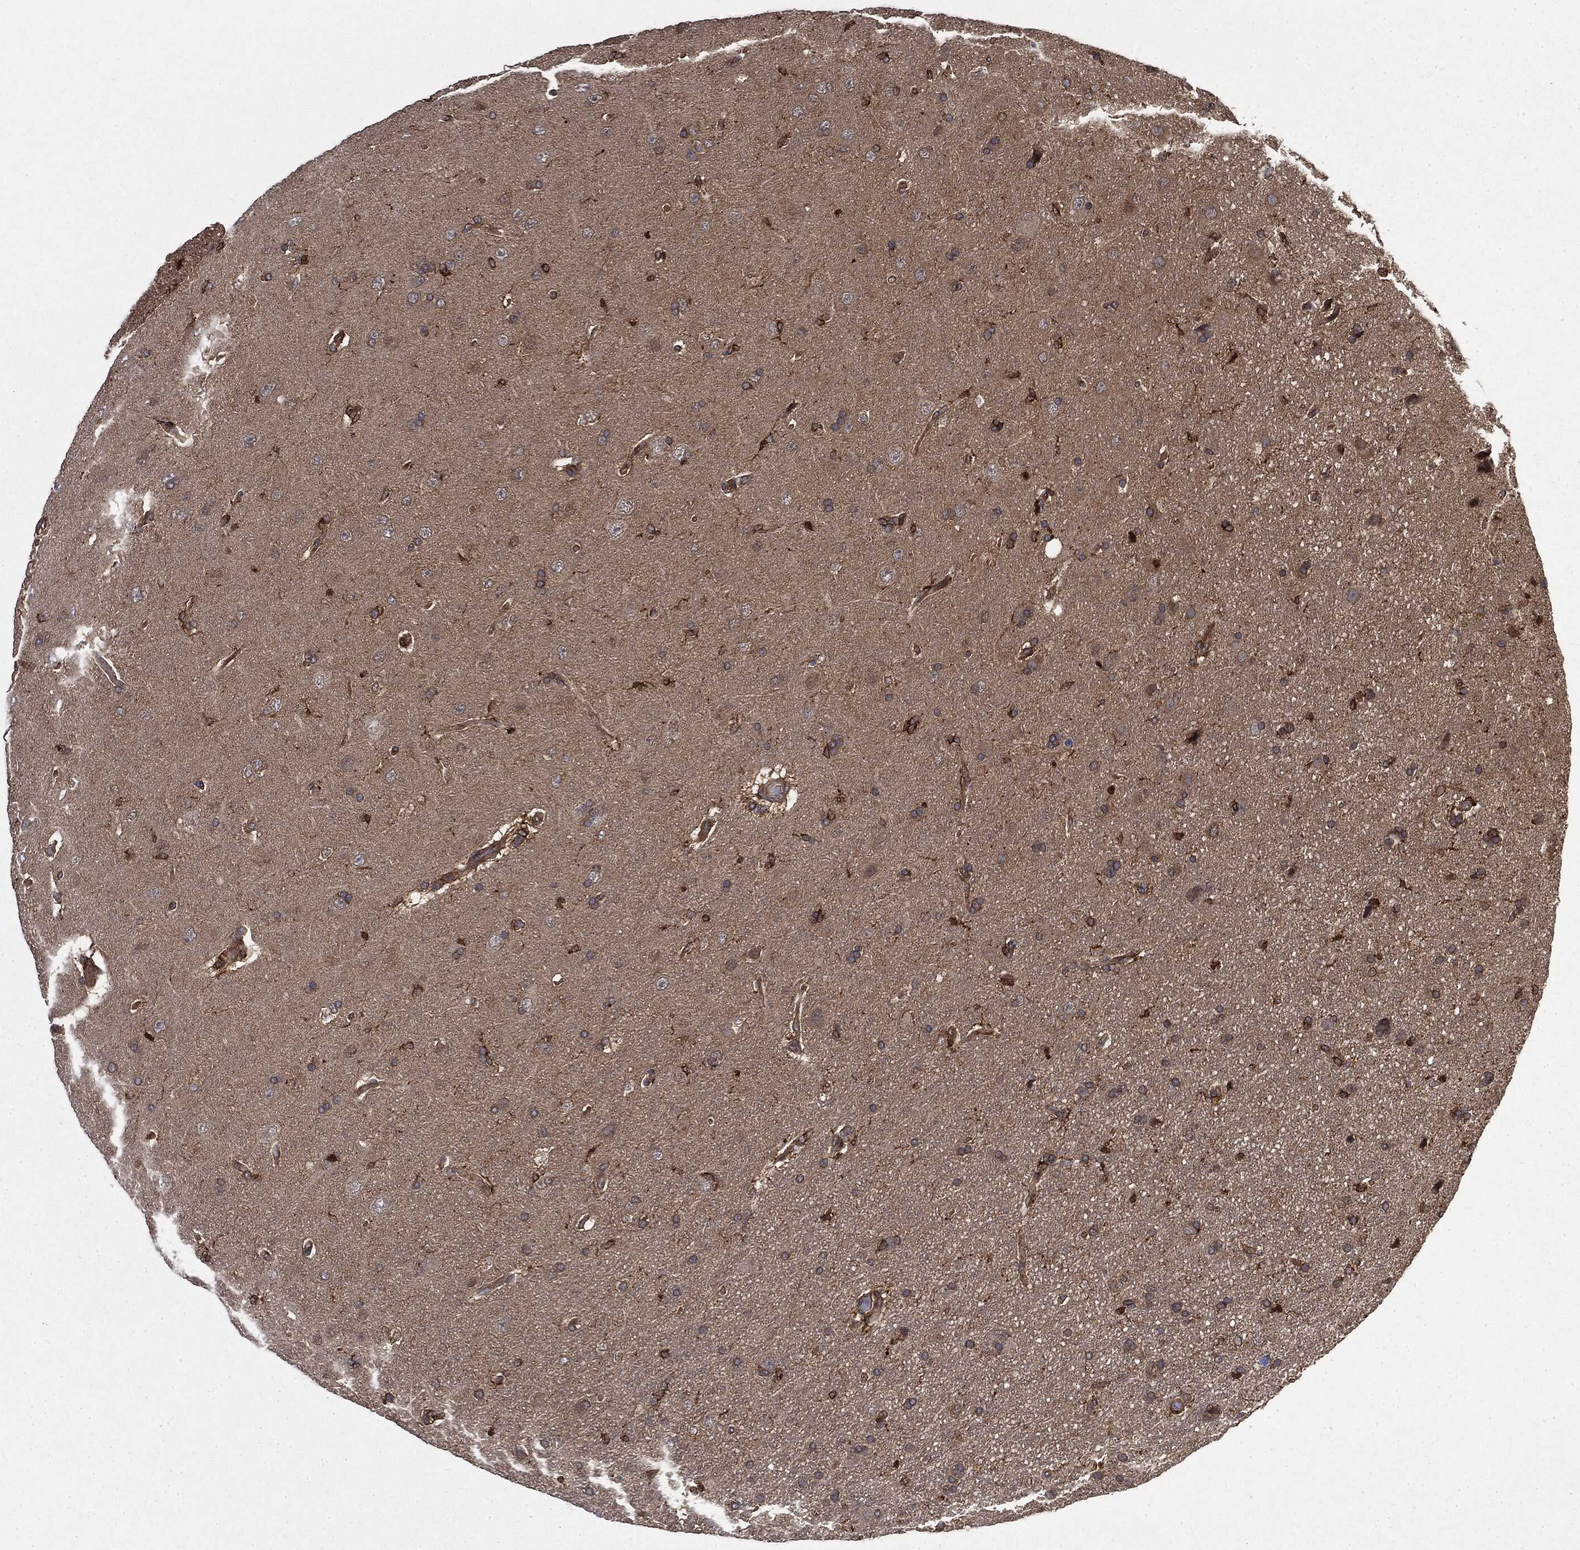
{"staining": {"intensity": "negative", "quantity": "none", "location": "none"}, "tissue": "glioma", "cell_type": "Tumor cells", "image_type": "cancer", "snomed": [{"axis": "morphology", "description": "Glioma, malignant, NOS"}, {"axis": "topography", "description": "Cerebral cortex"}], "caption": "IHC of malignant glioma displays no positivity in tumor cells.", "gene": "SNX5", "patient": {"sex": "male", "age": 58}}